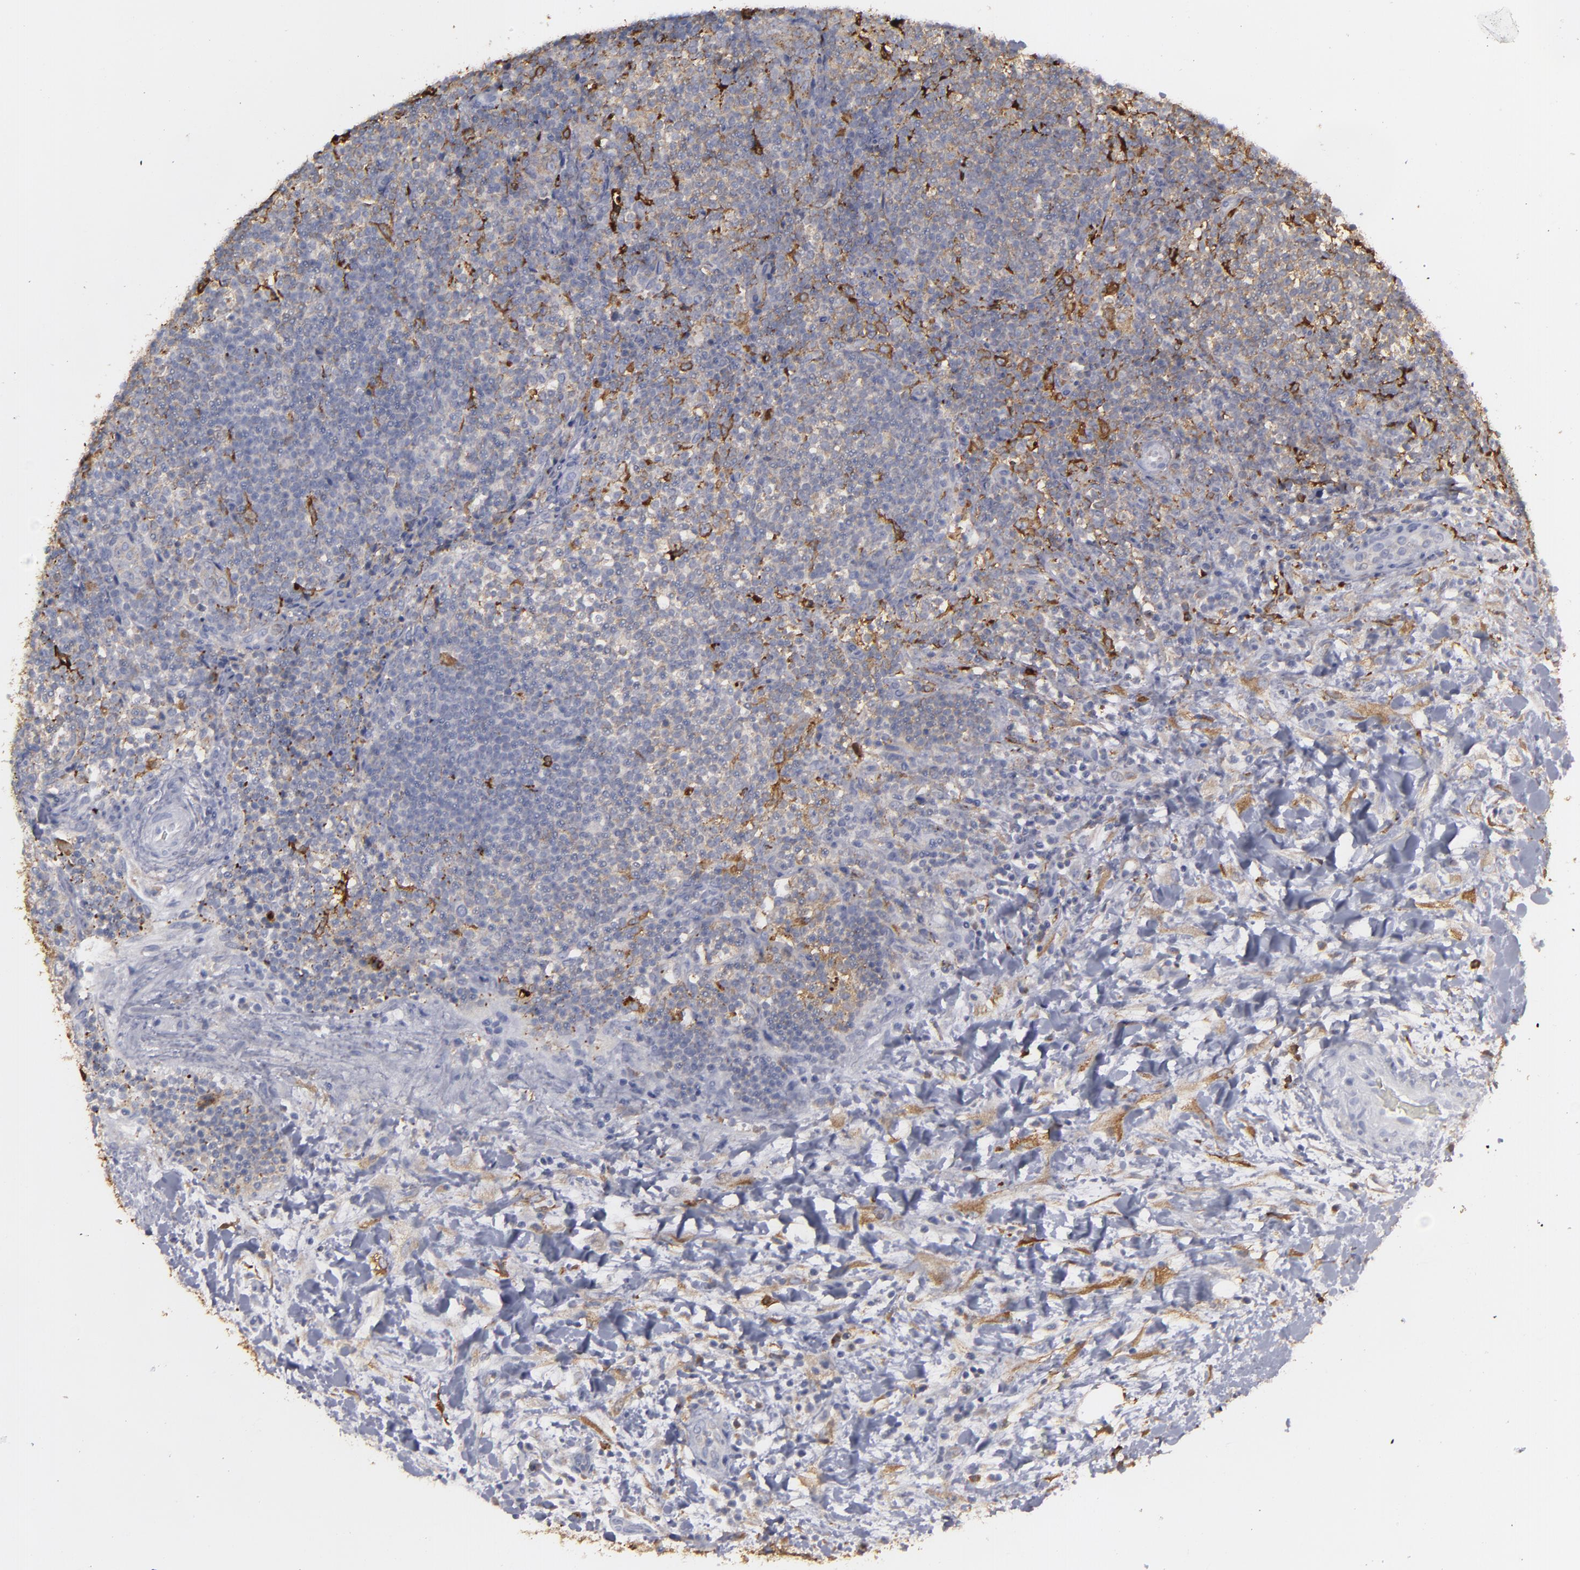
{"staining": {"intensity": "weak", "quantity": "25%-75%", "location": "cytoplasmic/membranous"}, "tissue": "lymphoma", "cell_type": "Tumor cells", "image_type": "cancer", "snomed": [{"axis": "morphology", "description": "Malignant lymphoma, non-Hodgkin's type, Low grade"}, {"axis": "topography", "description": "Lymph node"}], "caption": "Weak cytoplasmic/membranous protein positivity is identified in about 25%-75% of tumor cells in lymphoma. The staining is performed using DAB brown chromogen to label protein expression. The nuclei are counter-stained blue using hematoxylin.", "gene": "ODC1", "patient": {"sex": "female", "age": 76}}